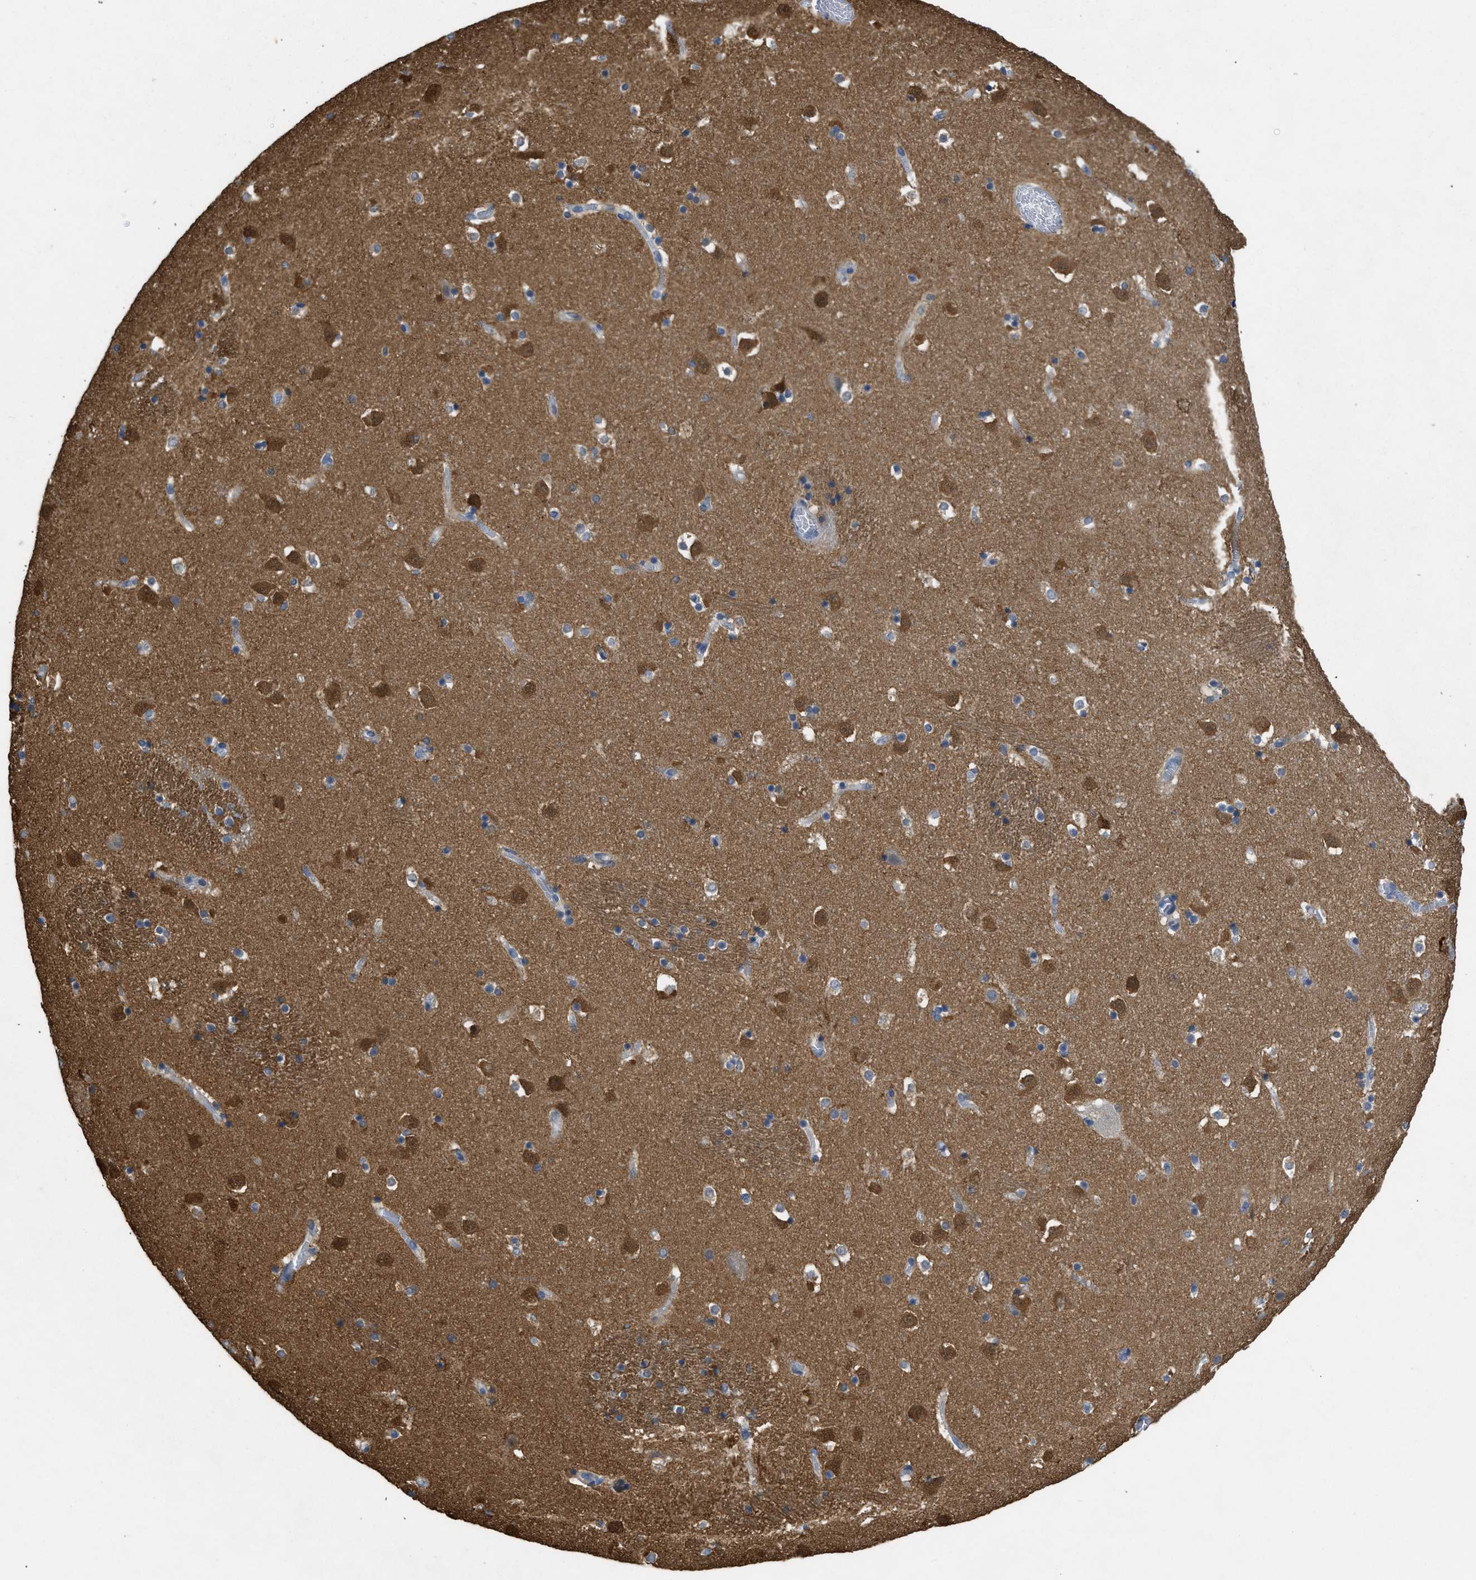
{"staining": {"intensity": "moderate", "quantity": "<25%", "location": "cytoplasmic/membranous"}, "tissue": "caudate", "cell_type": "Glial cells", "image_type": "normal", "snomed": [{"axis": "morphology", "description": "Normal tissue, NOS"}, {"axis": "topography", "description": "Lateral ventricle wall"}], "caption": "This photomicrograph shows immunohistochemistry staining of unremarkable human caudate, with low moderate cytoplasmic/membranous staining in about <25% of glial cells.", "gene": "PPP3CA", "patient": {"sex": "male", "age": 45}}